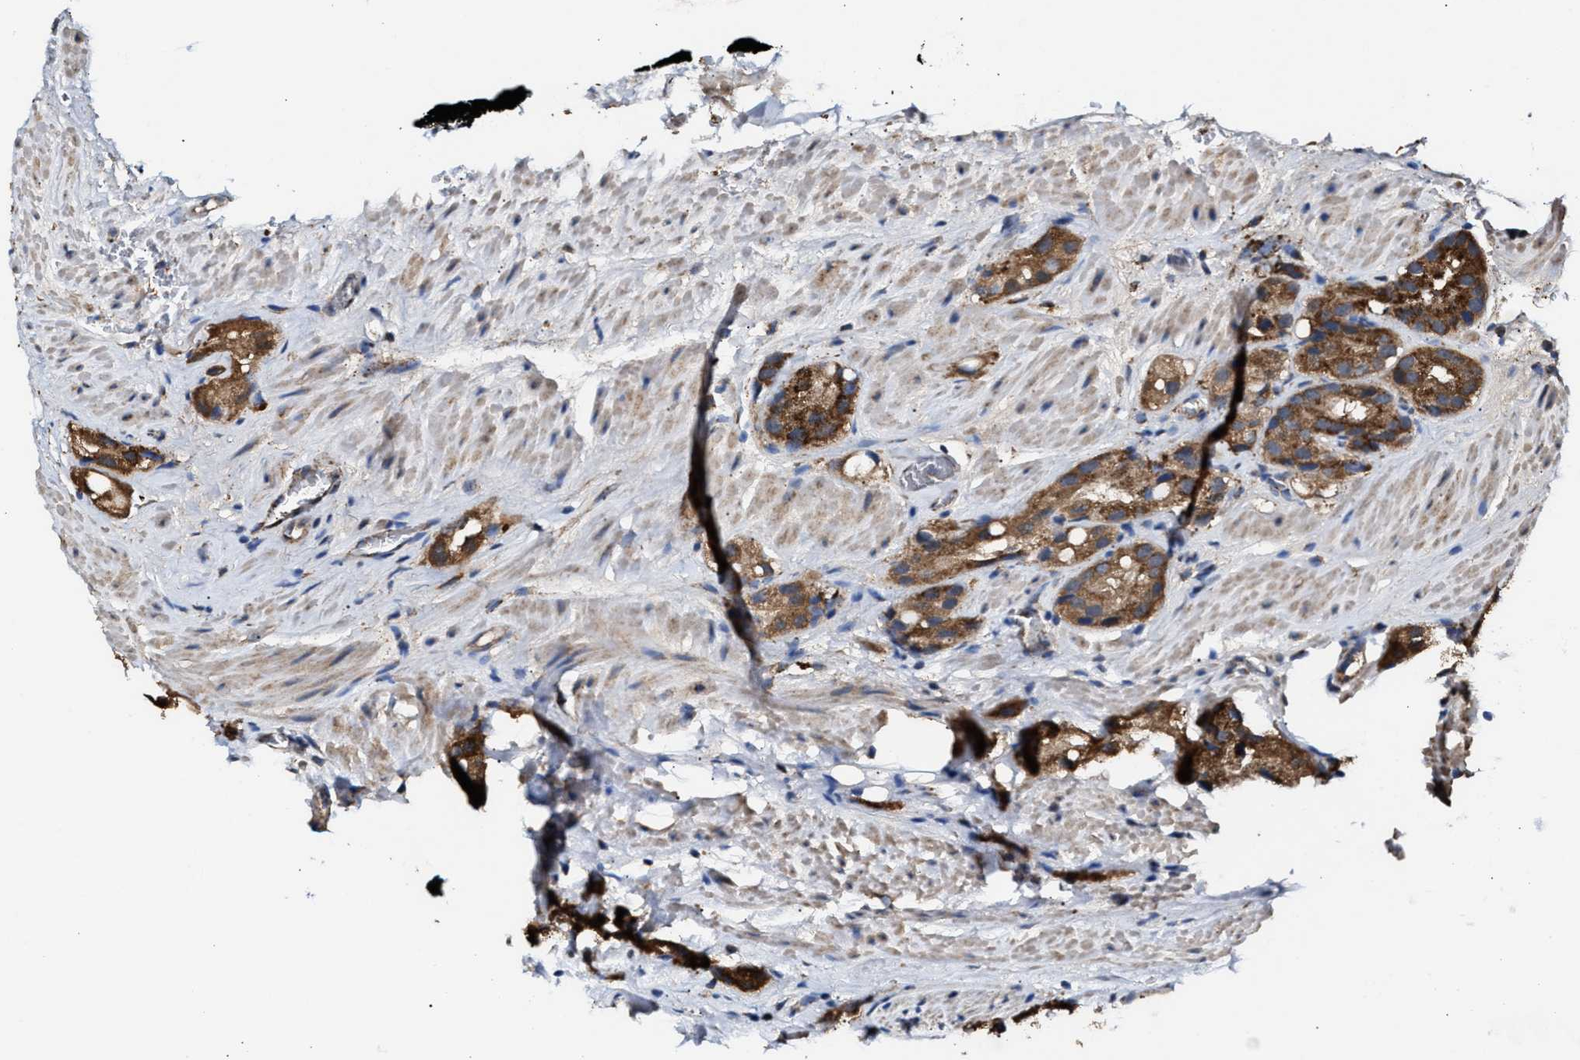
{"staining": {"intensity": "moderate", "quantity": ">75%", "location": "cytoplasmic/membranous"}, "tissue": "prostate cancer", "cell_type": "Tumor cells", "image_type": "cancer", "snomed": [{"axis": "morphology", "description": "Adenocarcinoma, High grade"}, {"axis": "topography", "description": "Prostate"}], "caption": "Prostate cancer (high-grade adenocarcinoma) stained for a protein exhibits moderate cytoplasmic/membranous positivity in tumor cells. The protein is stained brown, and the nuclei are stained in blue (DAB IHC with brightfield microscopy, high magnification).", "gene": "MECR", "patient": {"sex": "male", "age": 63}}